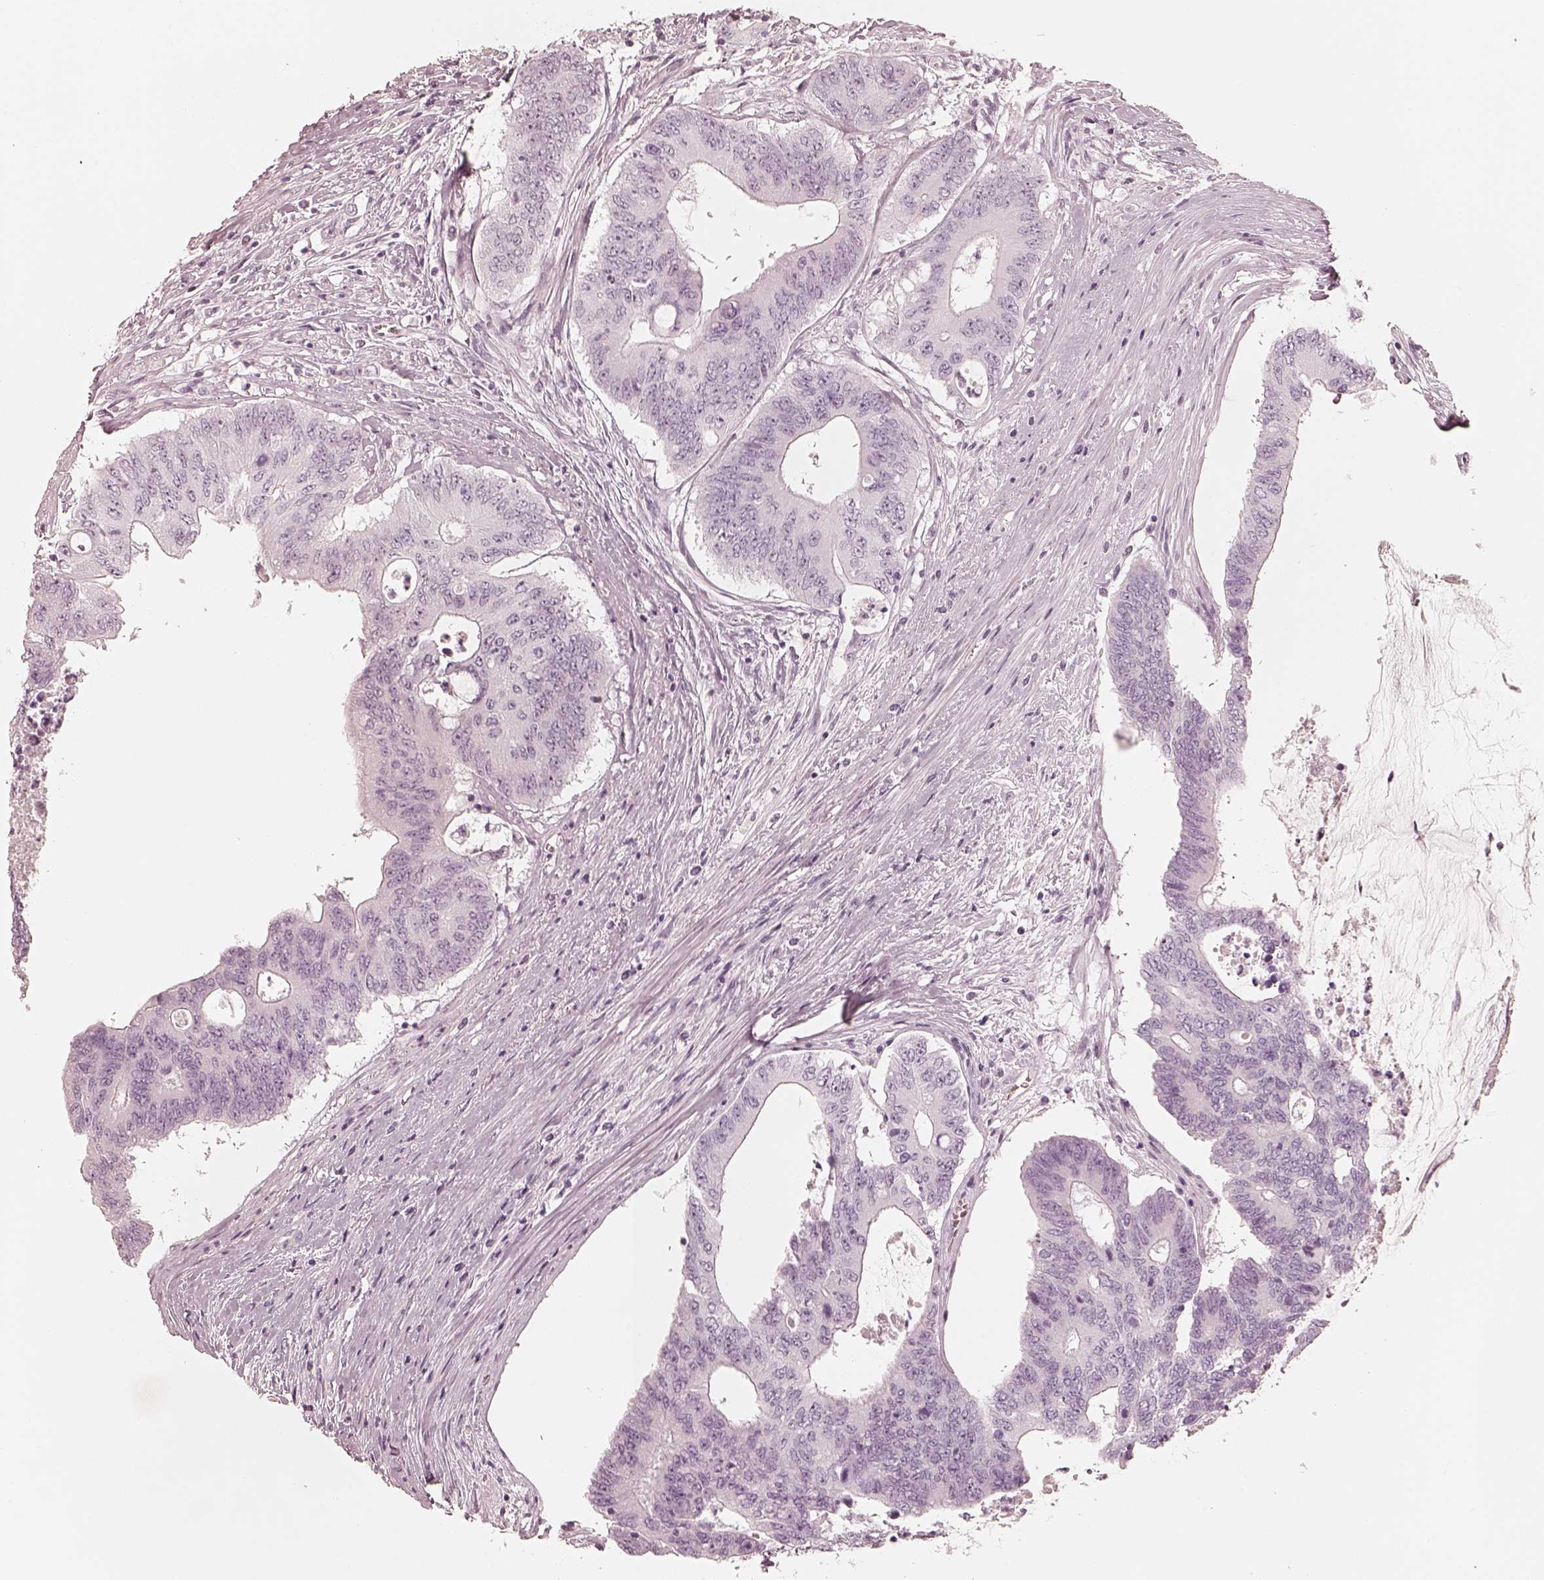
{"staining": {"intensity": "negative", "quantity": "none", "location": "none"}, "tissue": "colorectal cancer", "cell_type": "Tumor cells", "image_type": "cancer", "snomed": [{"axis": "morphology", "description": "Adenocarcinoma, NOS"}, {"axis": "topography", "description": "Rectum"}], "caption": "Image shows no significant protein positivity in tumor cells of colorectal adenocarcinoma.", "gene": "KRT82", "patient": {"sex": "male", "age": 59}}